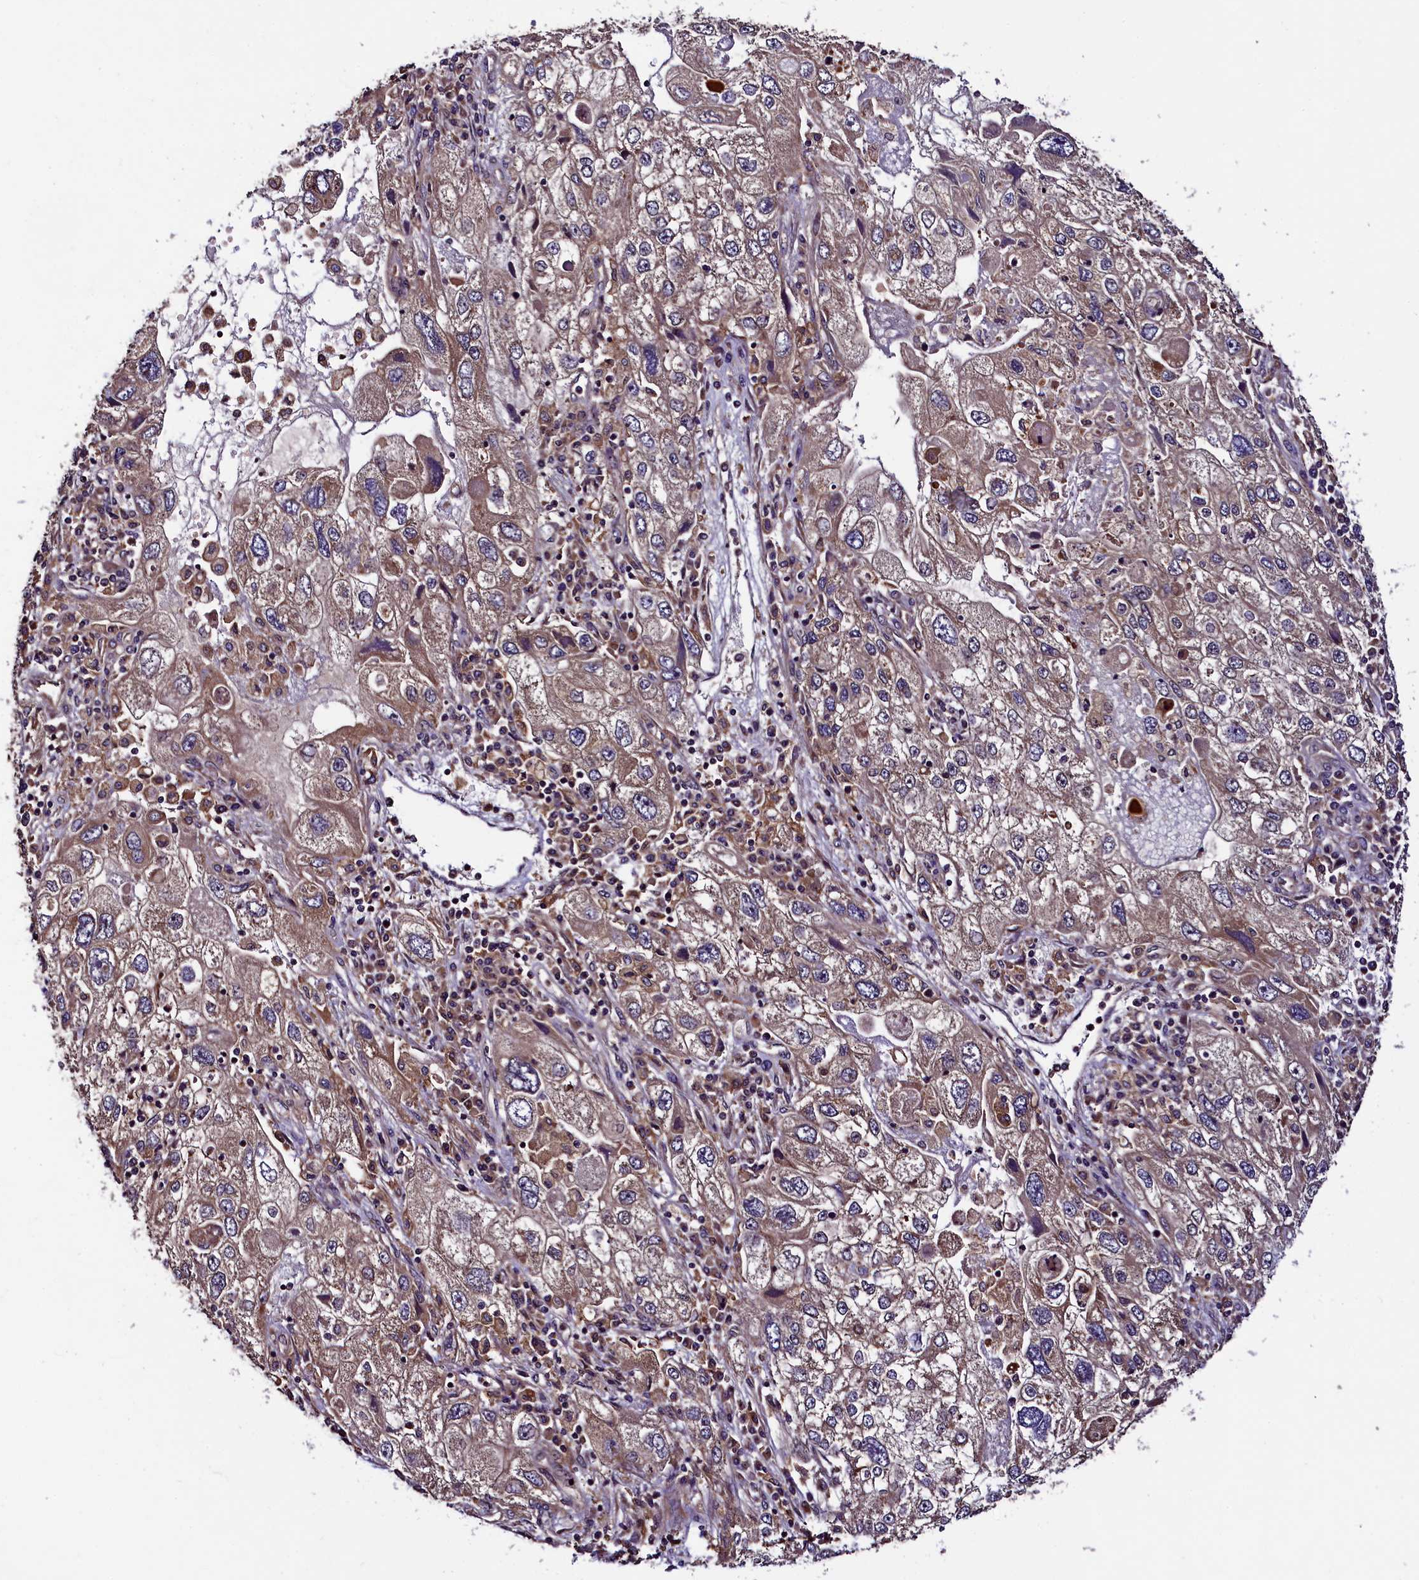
{"staining": {"intensity": "moderate", "quantity": "25%-75%", "location": "cytoplasmic/membranous"}, "tissue": "endometrial cancer", "cell_type": "Tumor cells", "image_type": "cancer", "snomed": [{"axis": "morphology", "description": "Adenocarcinoma, NOS"}, {"axis": "topography", "description": "Endometrium"}], "caption": "Immunohistochemistry (IHC) staining of adenocarcinoma (endometrial), which reveals medium levels of moderate cytoplasmic/membranous staining in approximately 25%-75% of tumor cells indicating moderate cytoplasmic/membranous protein positivity. The staining was performed using DAB (brown) for protein detection and nuclei were counterstained in hematoxylin (blue).", "gene": "VPS35", "patient": {"sex": "female", "age": 49}}